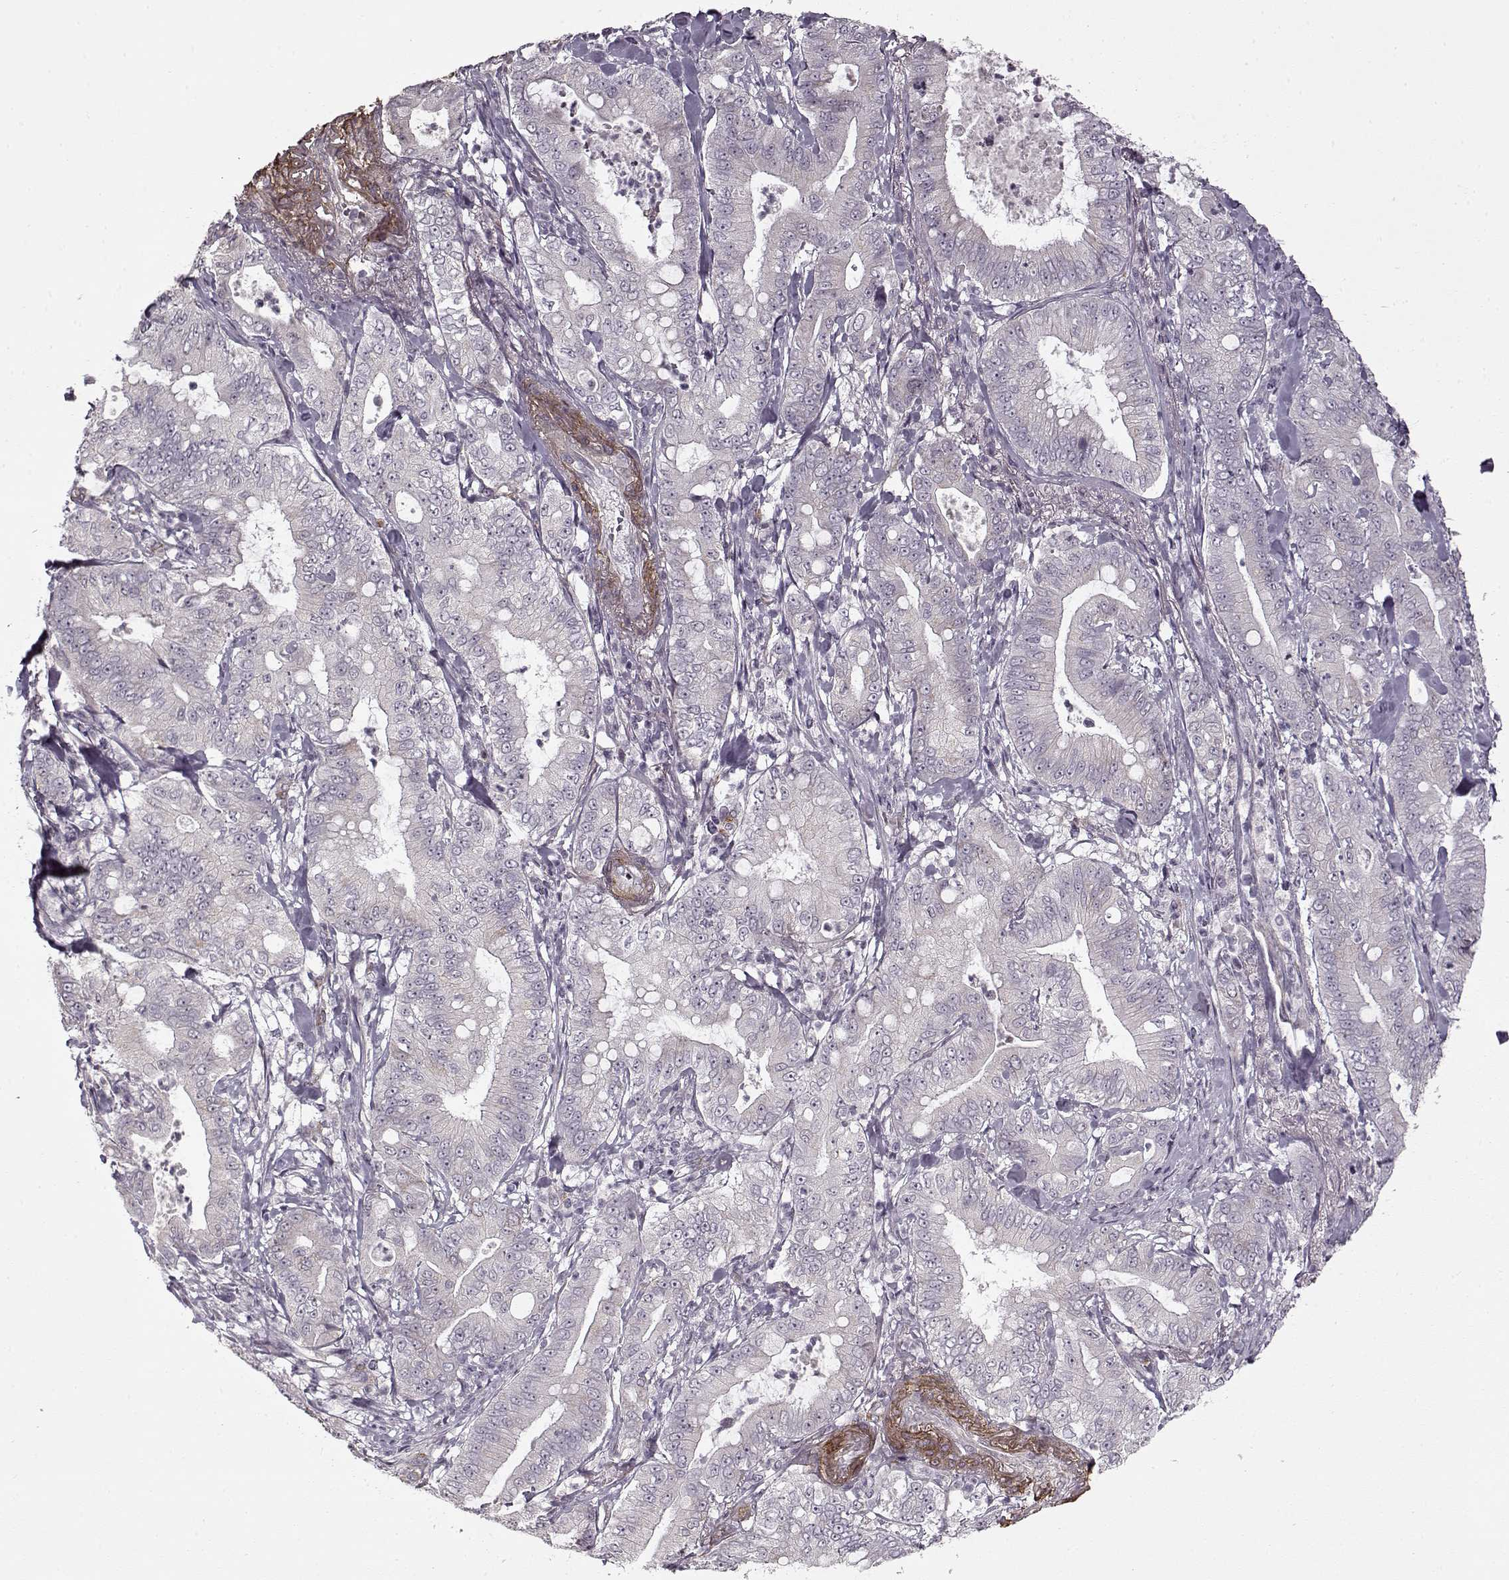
{"staining": {"intensity": "negative", "quantity": "none", "location": "none"}, "tissue": "pancreatic cancer", "cell_type": "Tumor cells", "image_type": "cancer", "snomed": [{"axis": "morphology", "description": "Adenocarcinoma, NOS"}, {"axis": "topography", "description": "Pancreas"}], "caption": "Immunohistochemical staining of pancreatic cancer exhibits no significant positivity in tumor cells.", "gene": "LAMB2", "patient": {"sex": "male", "age": 71}}